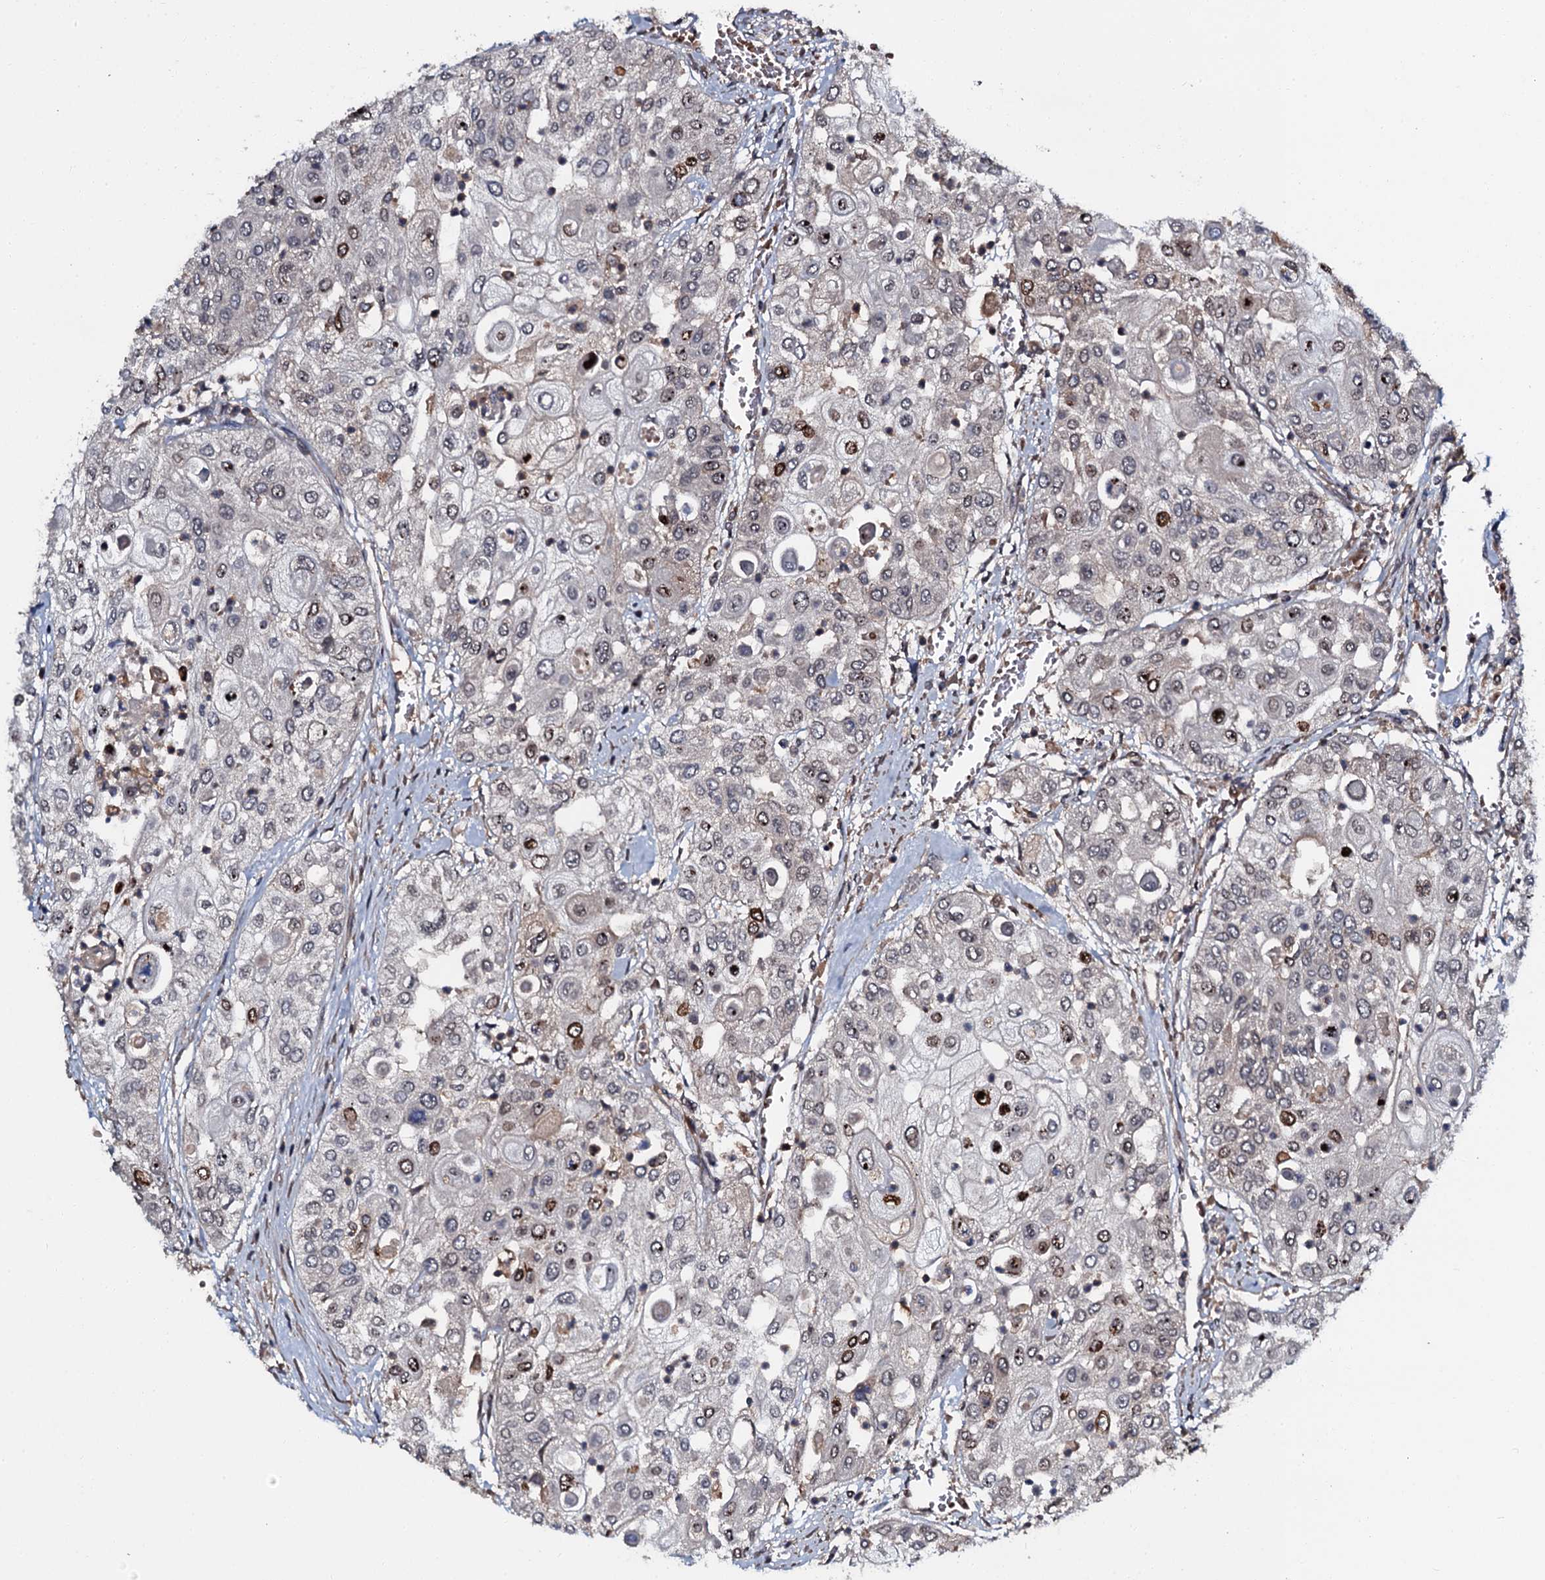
{"staining": {"intensity": "strong", "quantity": "<25%", "location": "cytoplasmic/membranous"}, "tissue": "urothelial cancer", "cell_type": "Tumor cells", "image_type": "cancer", "snomed": [{"axis": "morphology", "description": "Urothelial carcinoma, High grade"}, {"axis": "topography", "description": "Urinary bladder"}], "caption": "Immunohistochemical staining of human urothelial cancer shows strong cytoplasmic/membranous protein positivity in approximately <25% of tumor cells.", "gene": "N4BP1", "patient": {"sex": "female", "age": 79}}